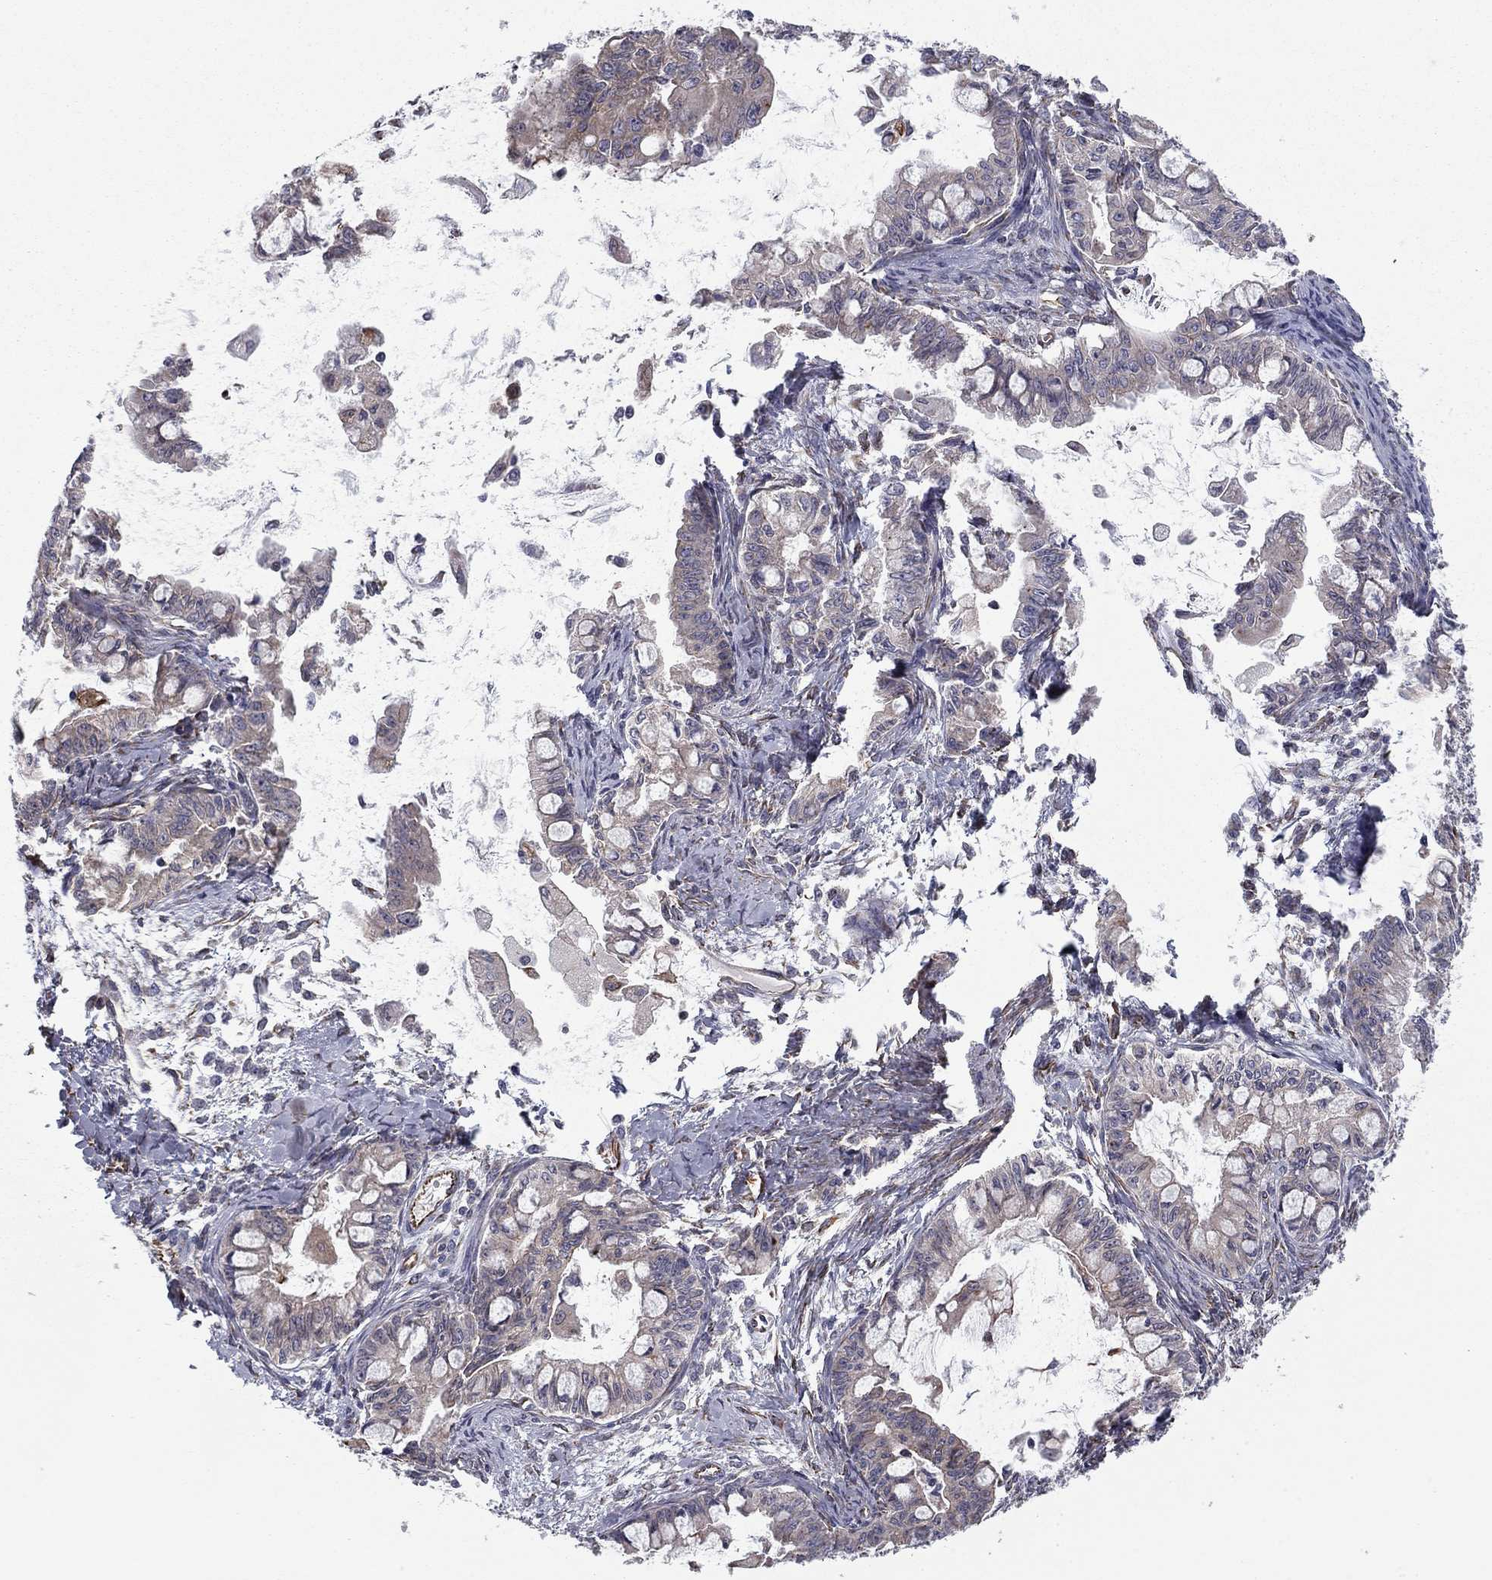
{"staining": {"intensity": "weak", "quantity": "25%-75%", "location": "cytoplasmic/membranous"}, "tissue": "ovarian cancer", "cell_type": "Tumor cells", "image_type": "cancer", "snomed": [{"axis": "morphology", "description": "Cystadenocarcinoma, mucinous, NOS"}, {"axis": "topography", "description": "Ovary"}], "caption": "DAB immunohistochemical staining of human ovarian cancer demonstrates weak cytoplasmic/membranous protein positivity in approximately 25%-75% of tumor cells.", "gene": "CLSTN1", "patient": {"sex": "female", "age": 63}}